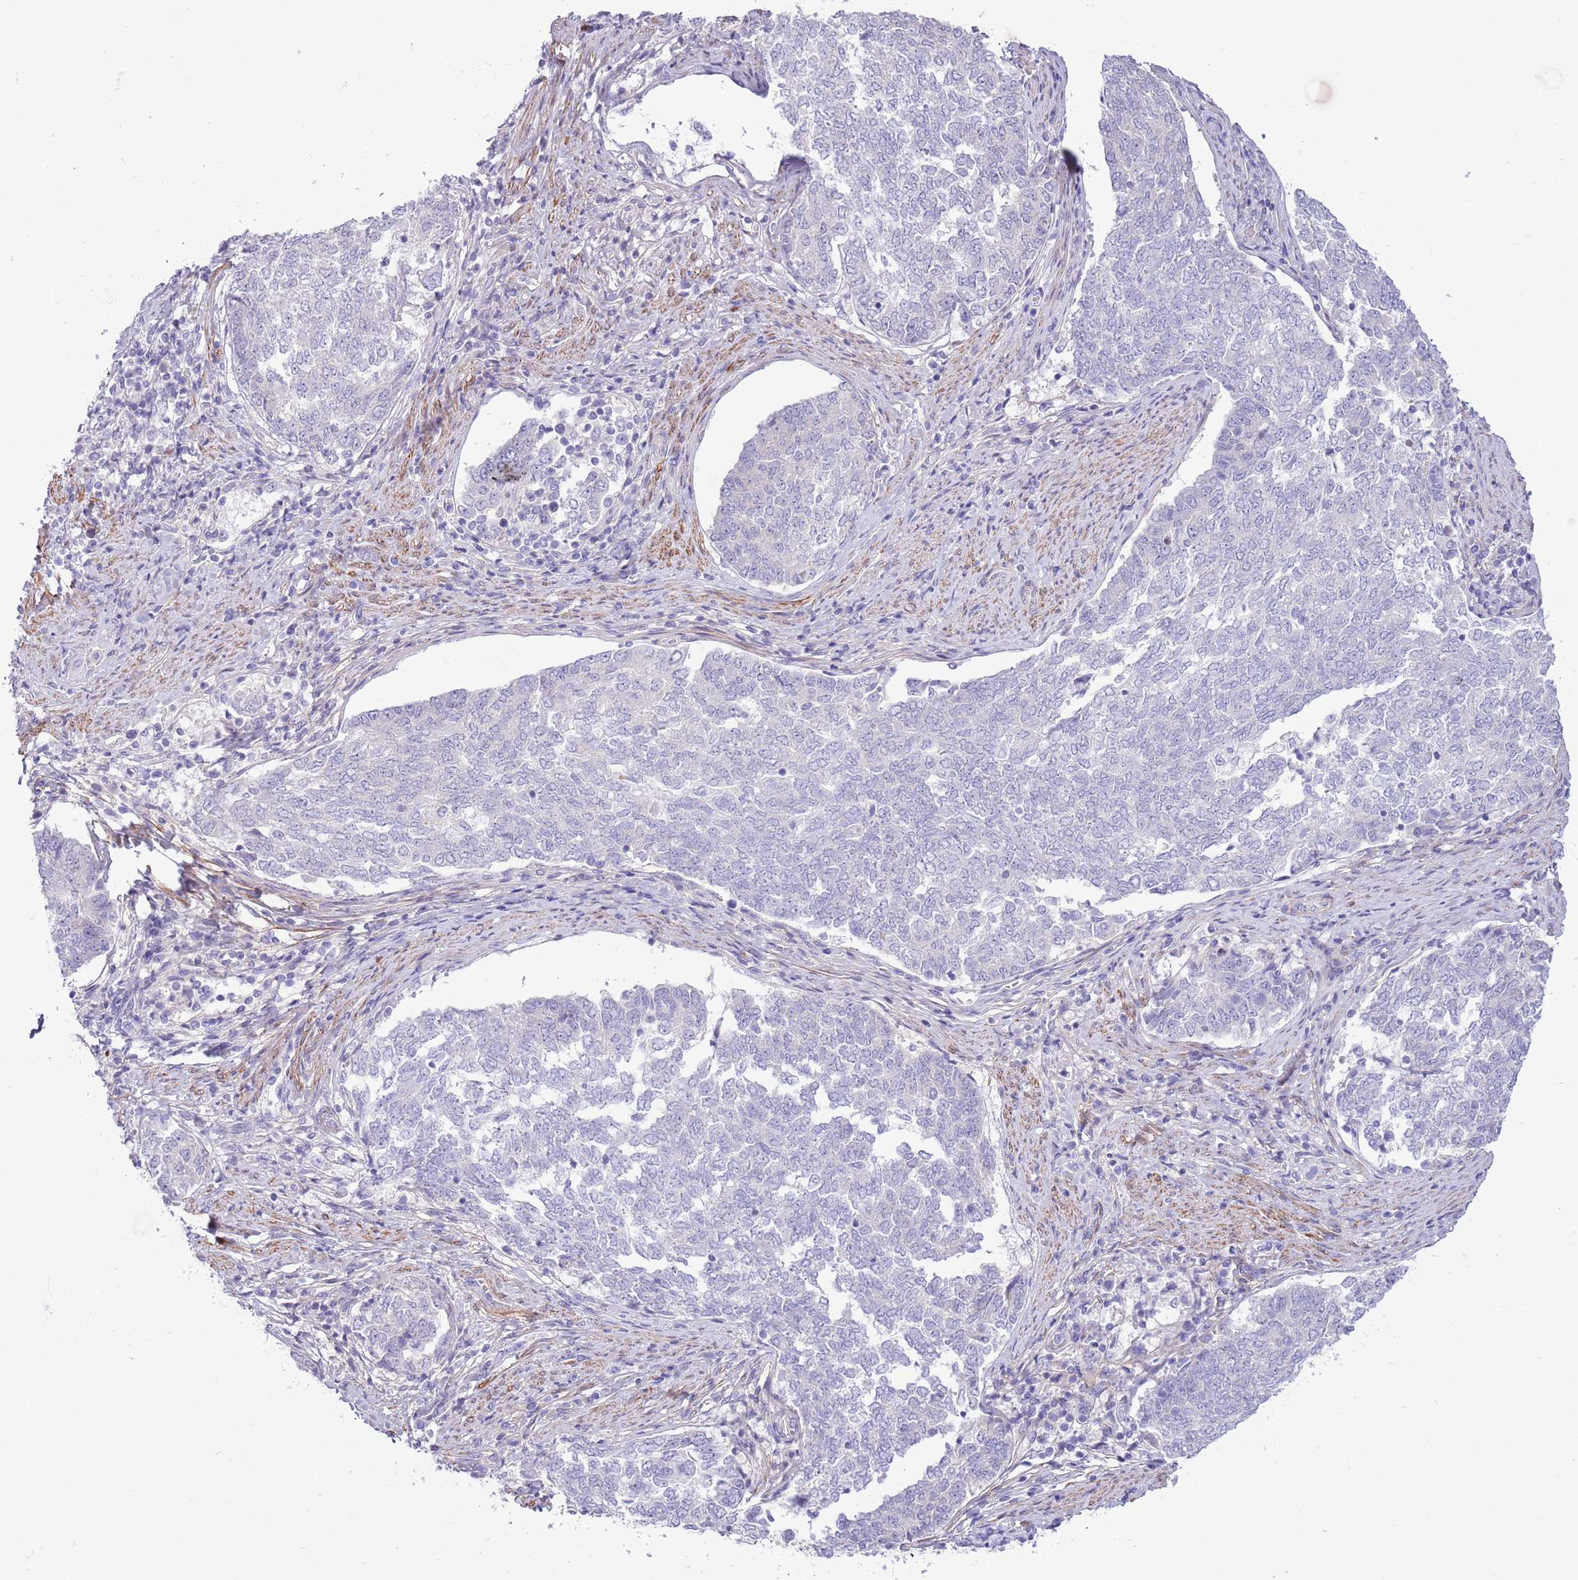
{"staining": {"intensity": "negative", "quantity": "none", "location": "none"}, "tissue": "endometrial cancer", "cell_type": "Tumor cells", "image_type": "cancer", "snomed": [{"axis": "morphology", "description": "Adenocarcinoma, NOS"}, {"axis": "topography", "description": "Endometrium"}], "caption": "IHC photomicrograph of neoplastic tissue: human endometrial adenocarcinoma stained with DAB (3,3'-diaminobenzidine) shows no significant protein positivity in tumor cells. (Stains: DAB (3,3'-diaminobenzidine) IHC with hematoxylin counter stain, Microscopy: brightfield microscopy at high magnification).", "gene": "ZC4H2", "patient": {"sex": "female", "age": 80}}